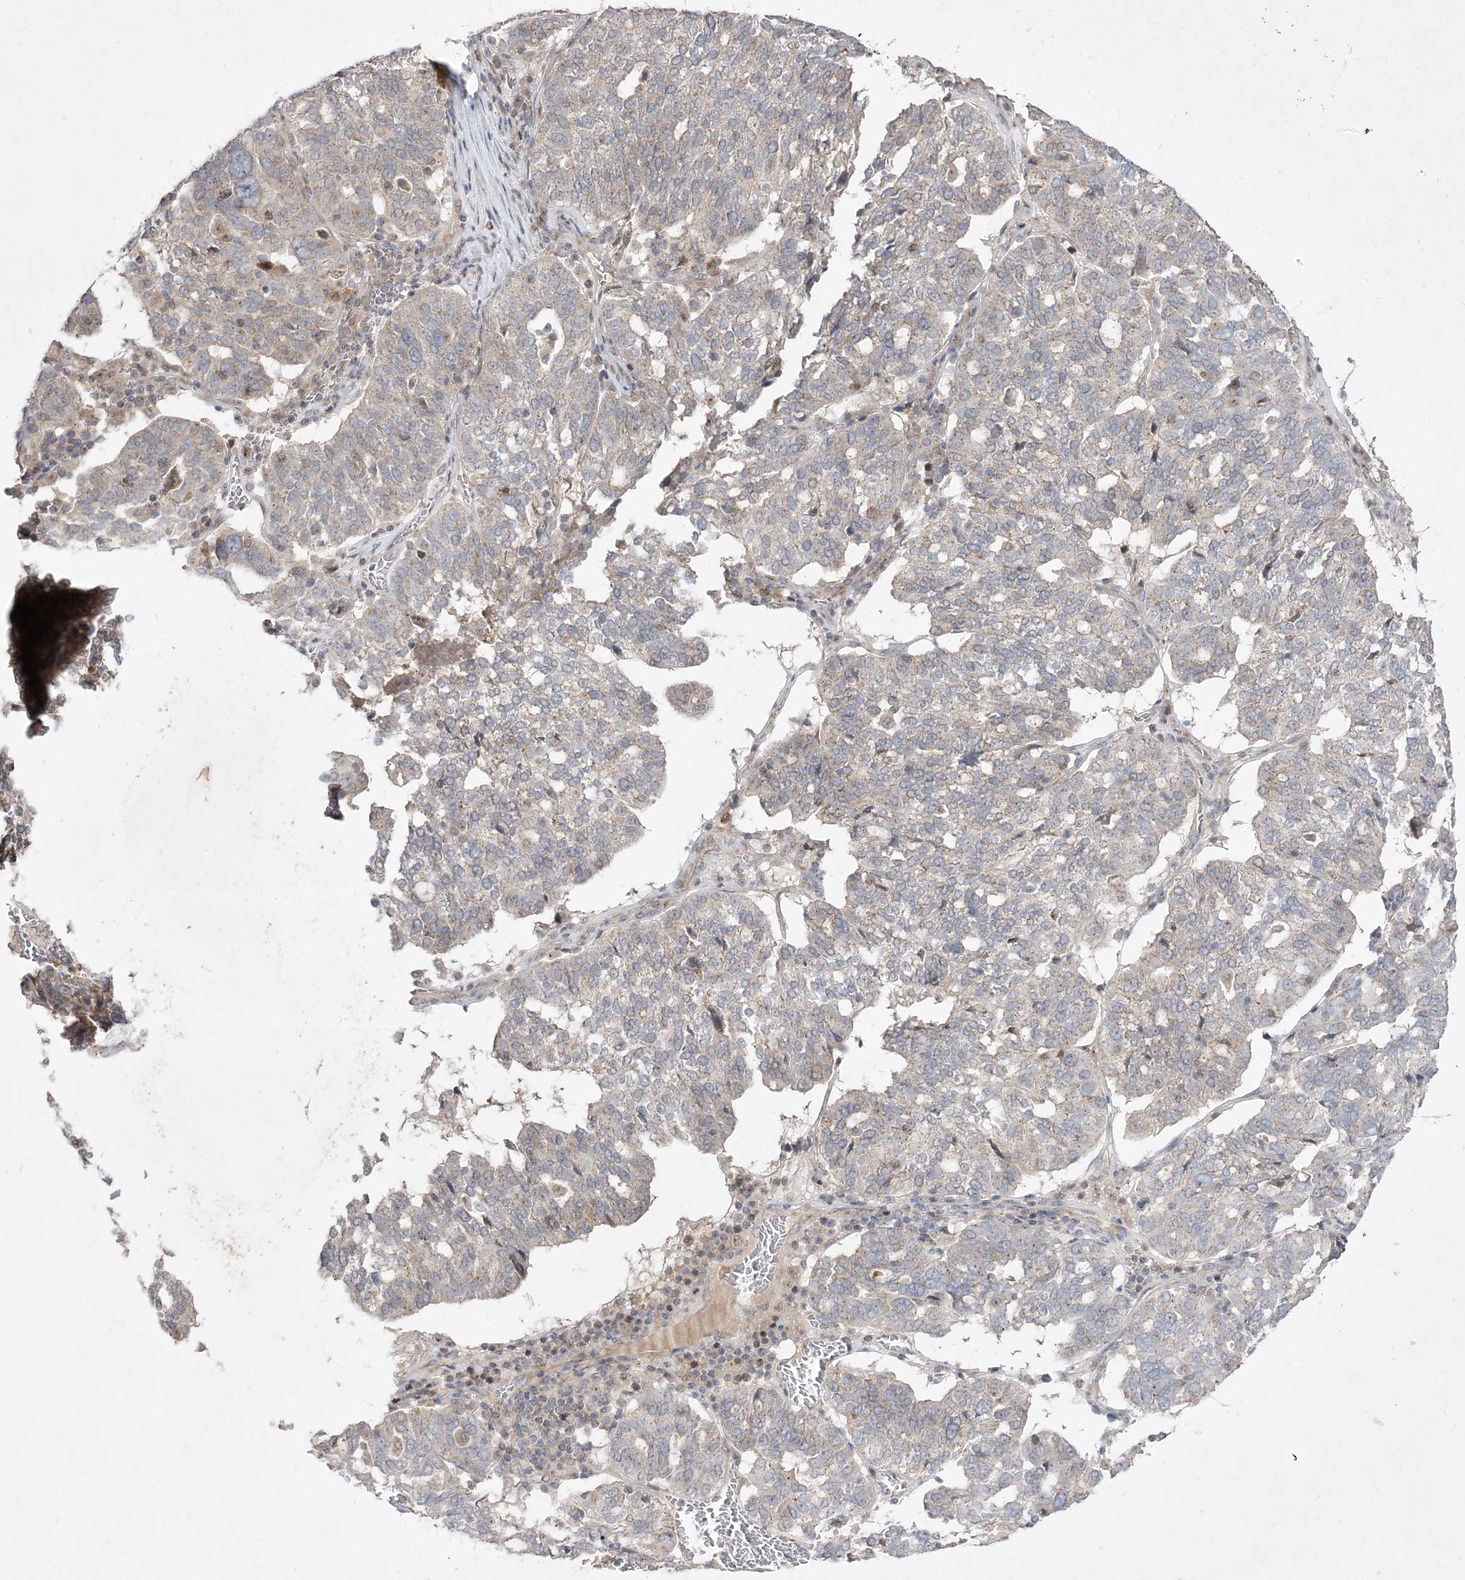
{"staining": {"intensity": "weak", "quantity": "<25%", "location": "cytoplasmic/membranous"}, "tissue": "ovarian cancer", "cell_type": "Tumor cells", "image_type": "cancer", "snomed": [{"axis": "morphology", "description": "Cystadenocarcinoma, serous, NOS"}, {"axis": "topography", "description": "Ovary"}], "caption": "Immunohistochemistry histopathology image of human ovarian cancer stained for a protein (brown), which displays no positivity in tumor cells.", "gene": "CLNK", "patient": {"sex": "female", "age": 59}}